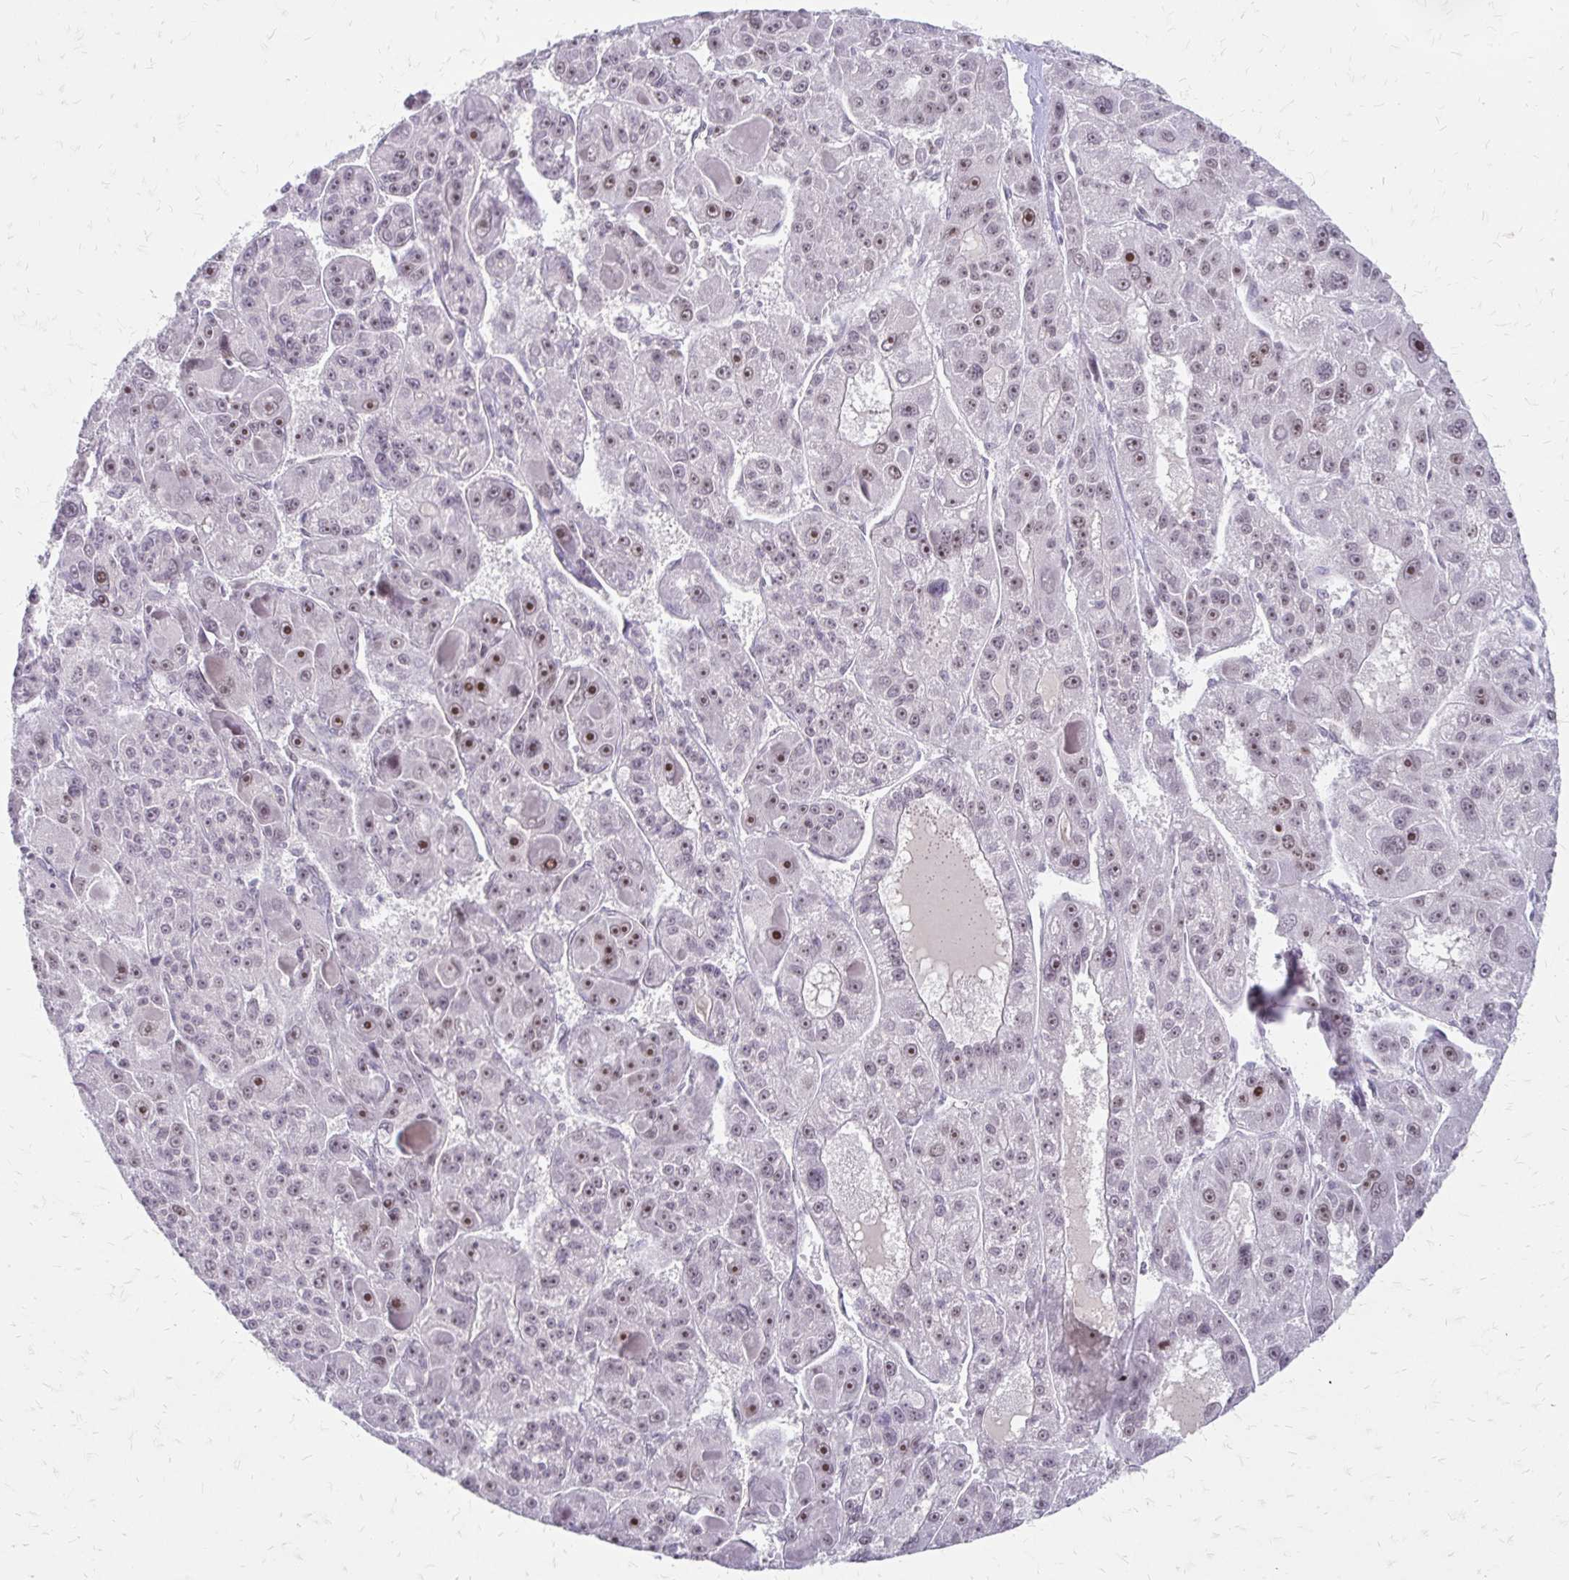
{"staining": {"intensity": "moderate", "quantity": "25%-75%", "location": "nuclear"}, "tissue": "liver cancer", "cell_type": "Tumor cells", "image_type": "cancer", "snomed": [{"axis": "morphology", "description": "Carcinoma, Hepatocellular, NOS"}, {"axis": "topography", "description": "Liver"}], "caption": "A micrograph of liver cancer (hepatocellular carcinoma) stained for a protein shows moderate nuclear brown staining in tumor cells.", "gene": "EED", "patient": {"sex": "male", "age": 76}}